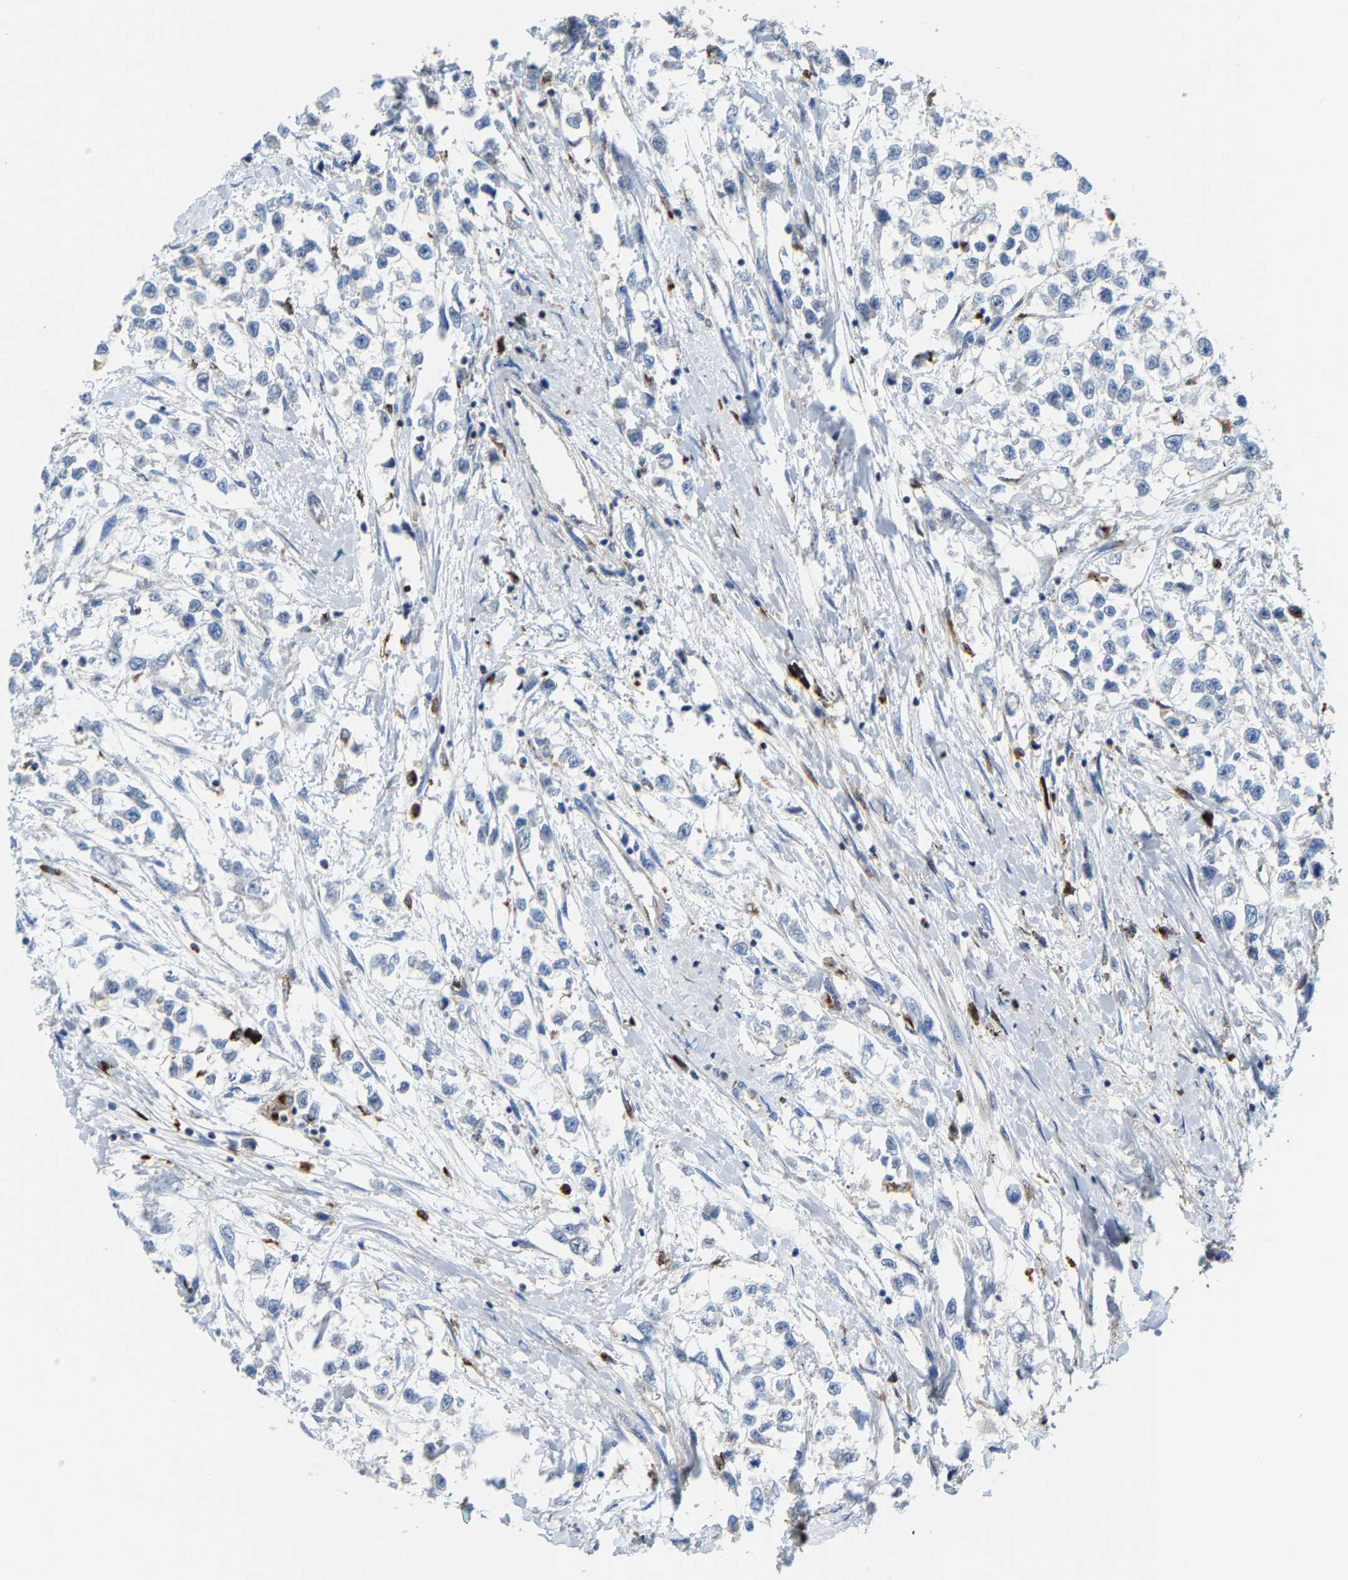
{"staining": {"intensity": "negative", "quantity": "none", "location": "none"}, "tissue": "testis cancer", "cell_type": "Tumor cells", "image_type": "cancer", "snomed": [{"axis": "morphology", "description": "Seminoma, NOS"}, {"axis": "morphology", "description": "Carcinoma, Embryonal, NOS"}, {"axis": "topography", "description": "Testis"}], "caption": "Human testis seminoma stained for a protein using immunohistochemistry (IHC) reveals no positivity in tumor cells.", "gene": "DPP7", "patient": {"sex": "male", "age": 51}}